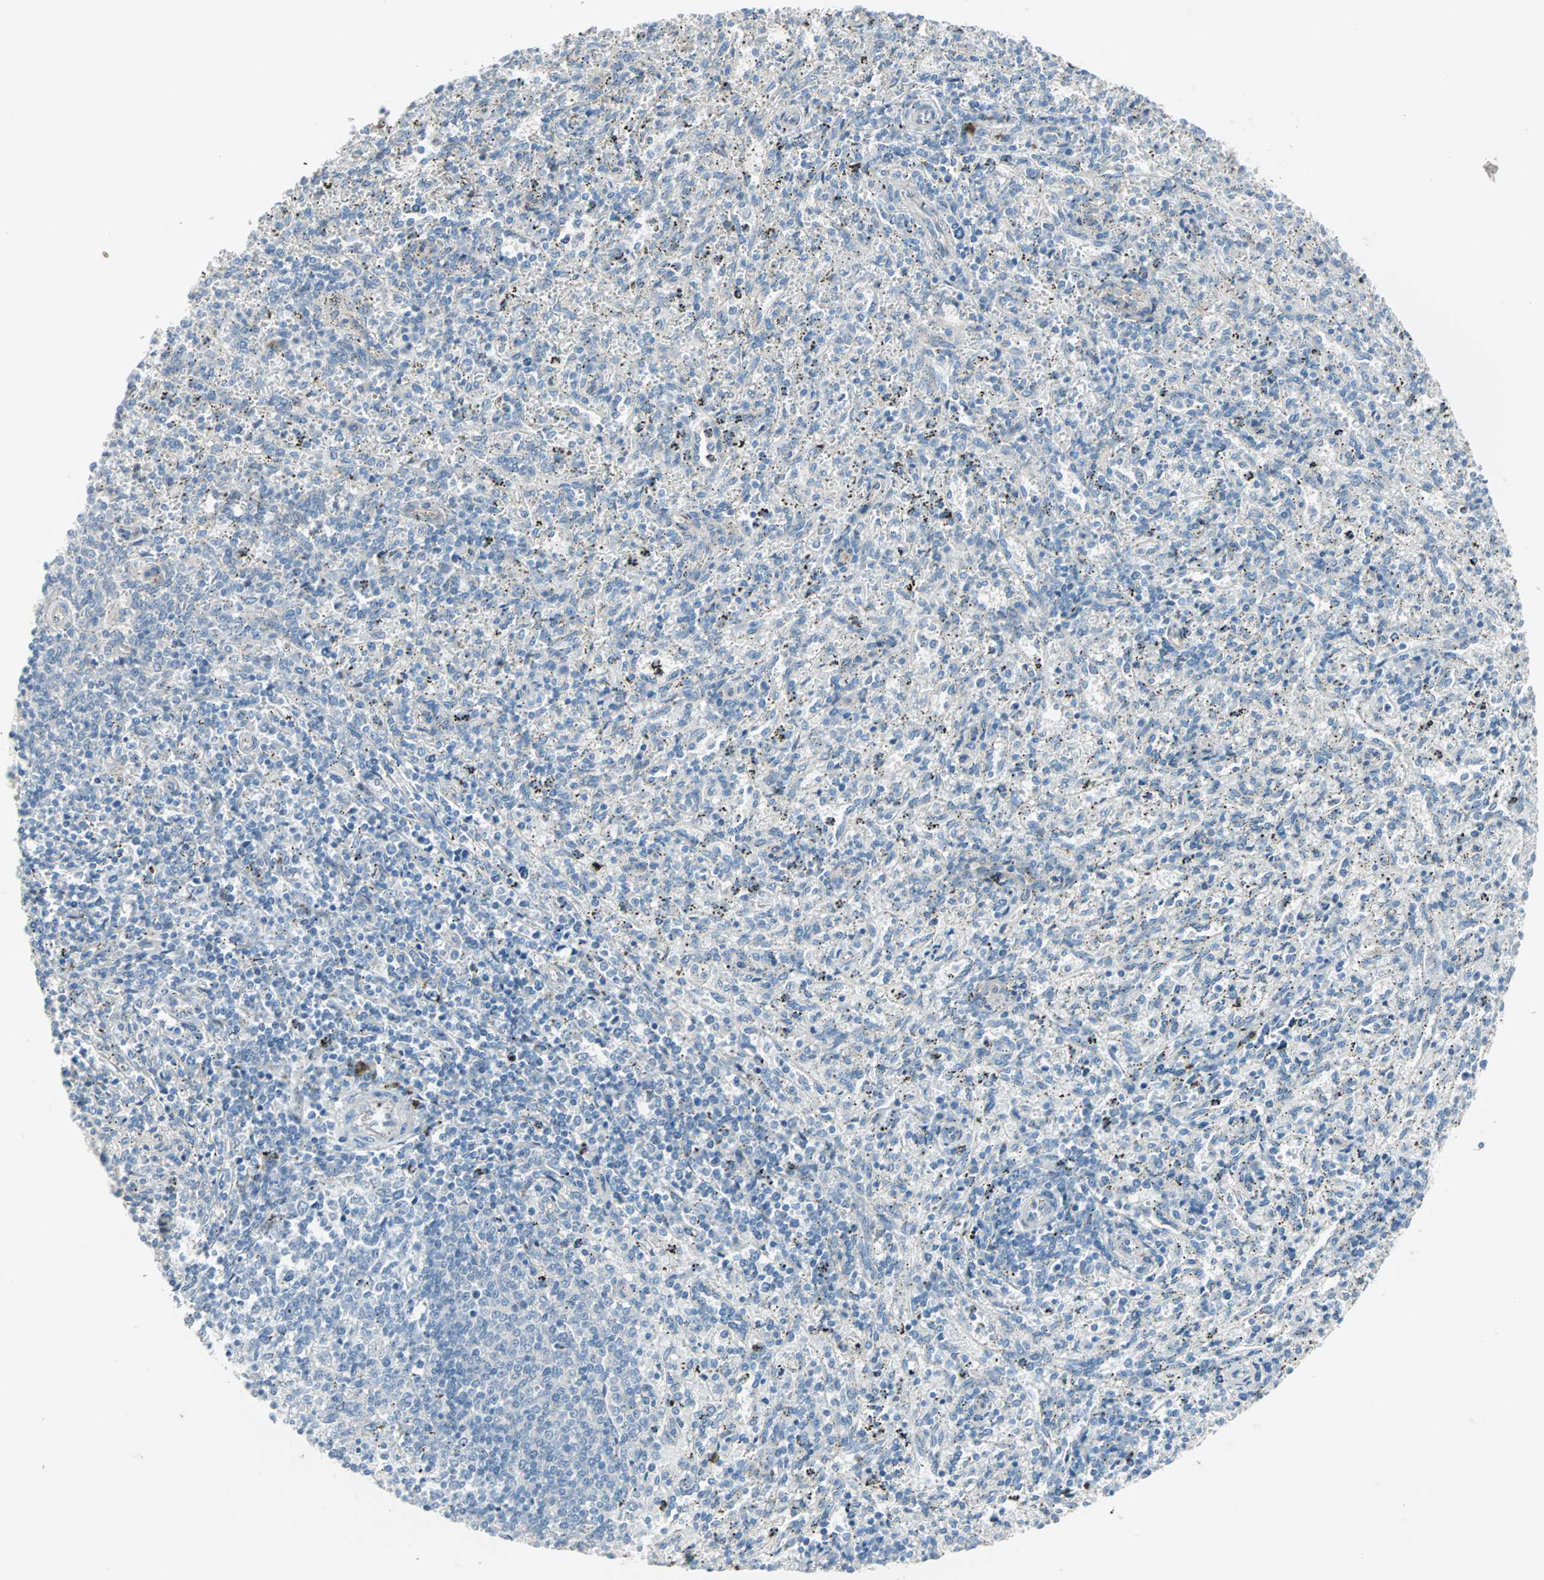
{"staining": {"intensity": "negative", "quantity": "none", "location": "none"}, "tissue": "spleen", "cell_type": "Cells in red pulp", "image_type": "normal", "snomed": [{"axis": "morphology", "description": "Normal tissue, NOS"}, {"axis": "topography", "description": "Spleen"}], "caption": "Immunohistochemistry (IHC) photomicrograph of unremarkable spleen: spleen stained with DAB (3,3'-diaminobenzidine) shows no significant protein expression in cells in red pulp.", "gene": "CAND2", "patient": {"sex": "female", "age": 10}}